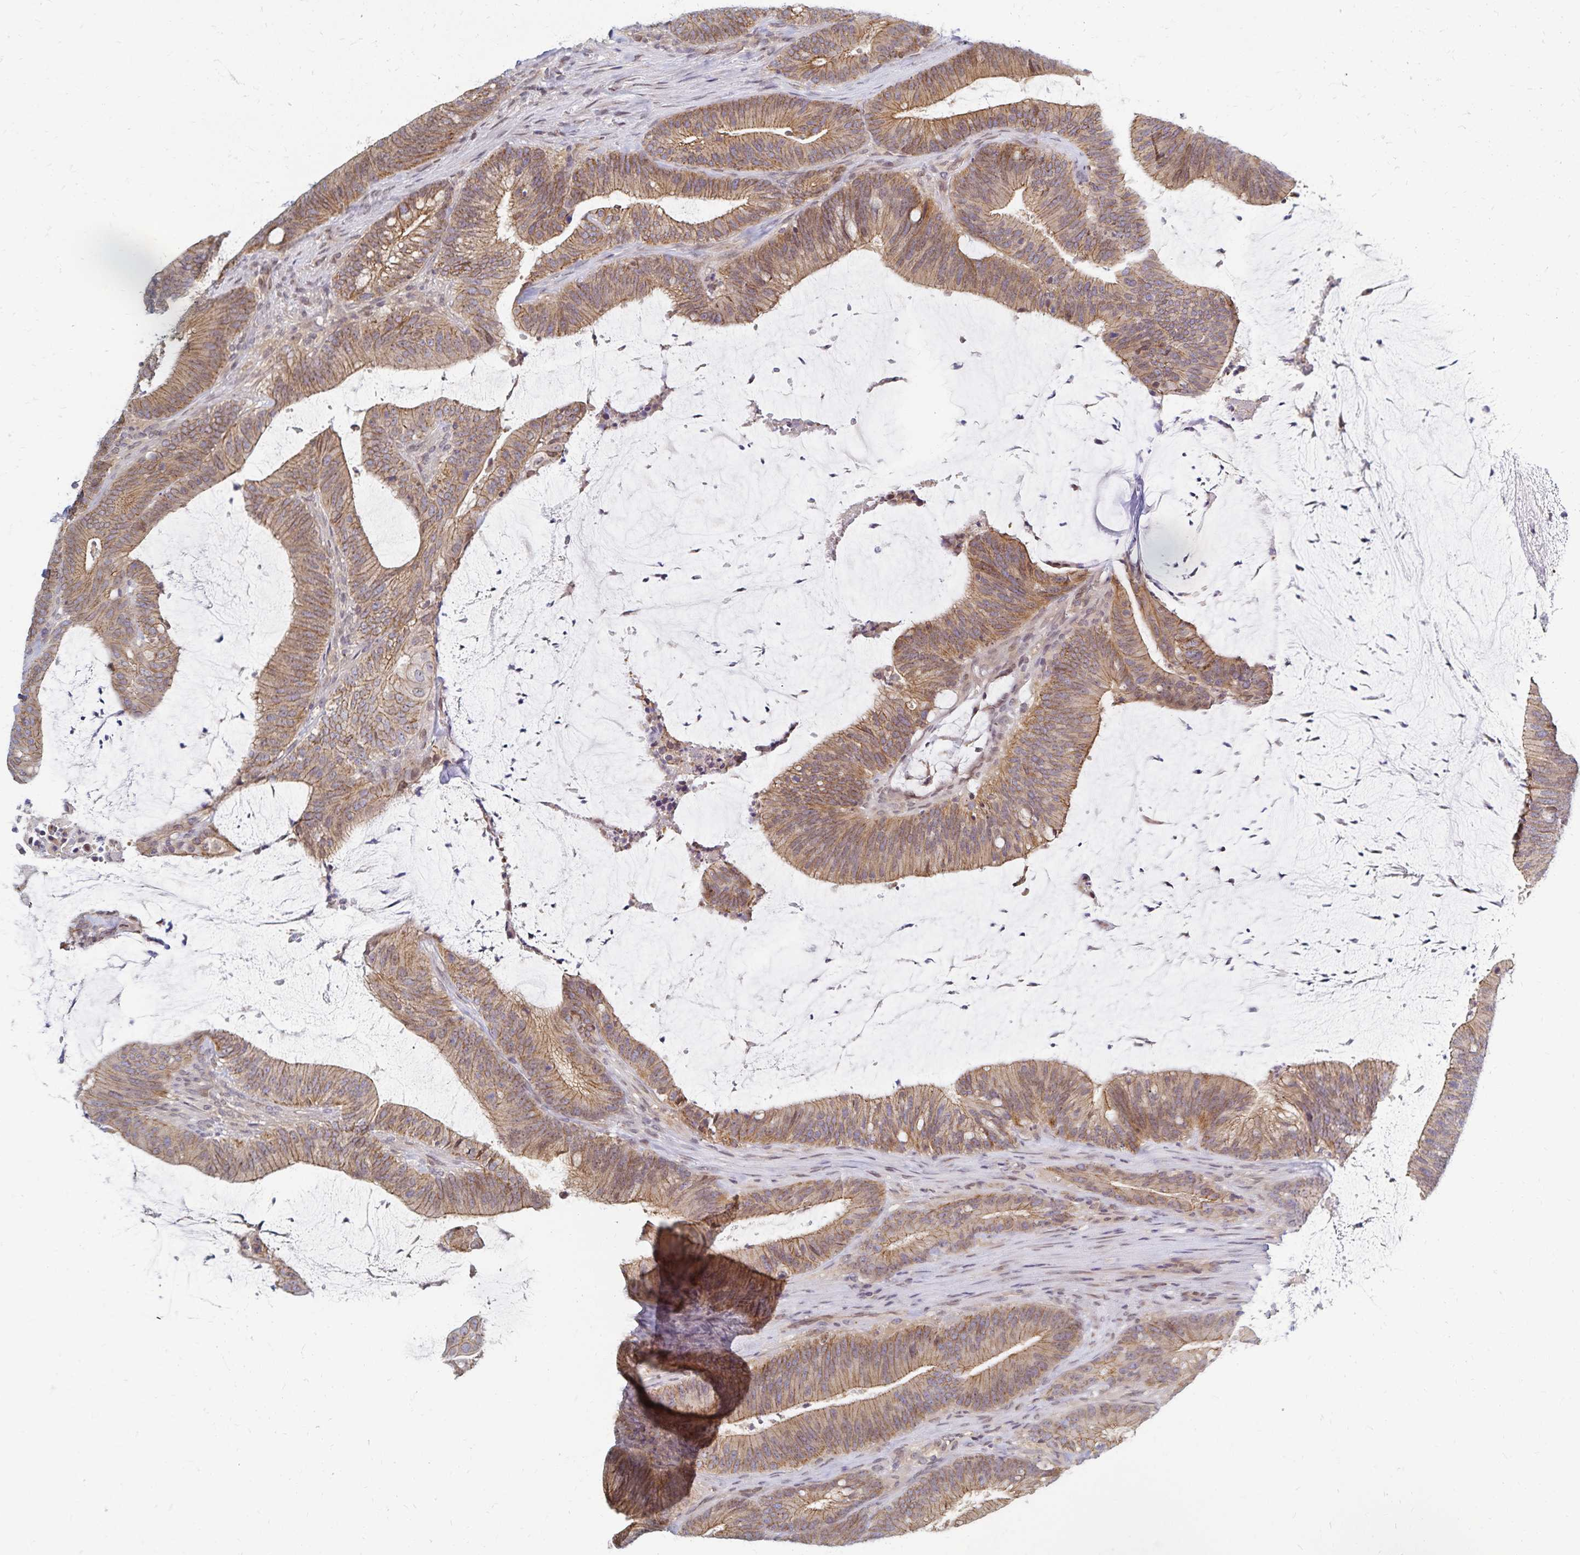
{"staining": {"intensity": "moderate", "quantity": ">75%", "location": "cytoplasmic/membranous"}, "tissue": "colorectal cancer", "cell_type": "Tumor cells", "image_type": "cancer", "snomed": [{"axis": "morphology", "description": "Adenocarcinoma, NOS"}, {"axis": "topography", "description": "Colon"}], "caption": "Human adenocarcinoma (colorectal) stained with a brown dye shows moderate cytoplasmic/membranous positive positivity in approximately >75% of tumor cells.", "gene": "RAB9B", "patient": {"sex": "female", "age": 43}}